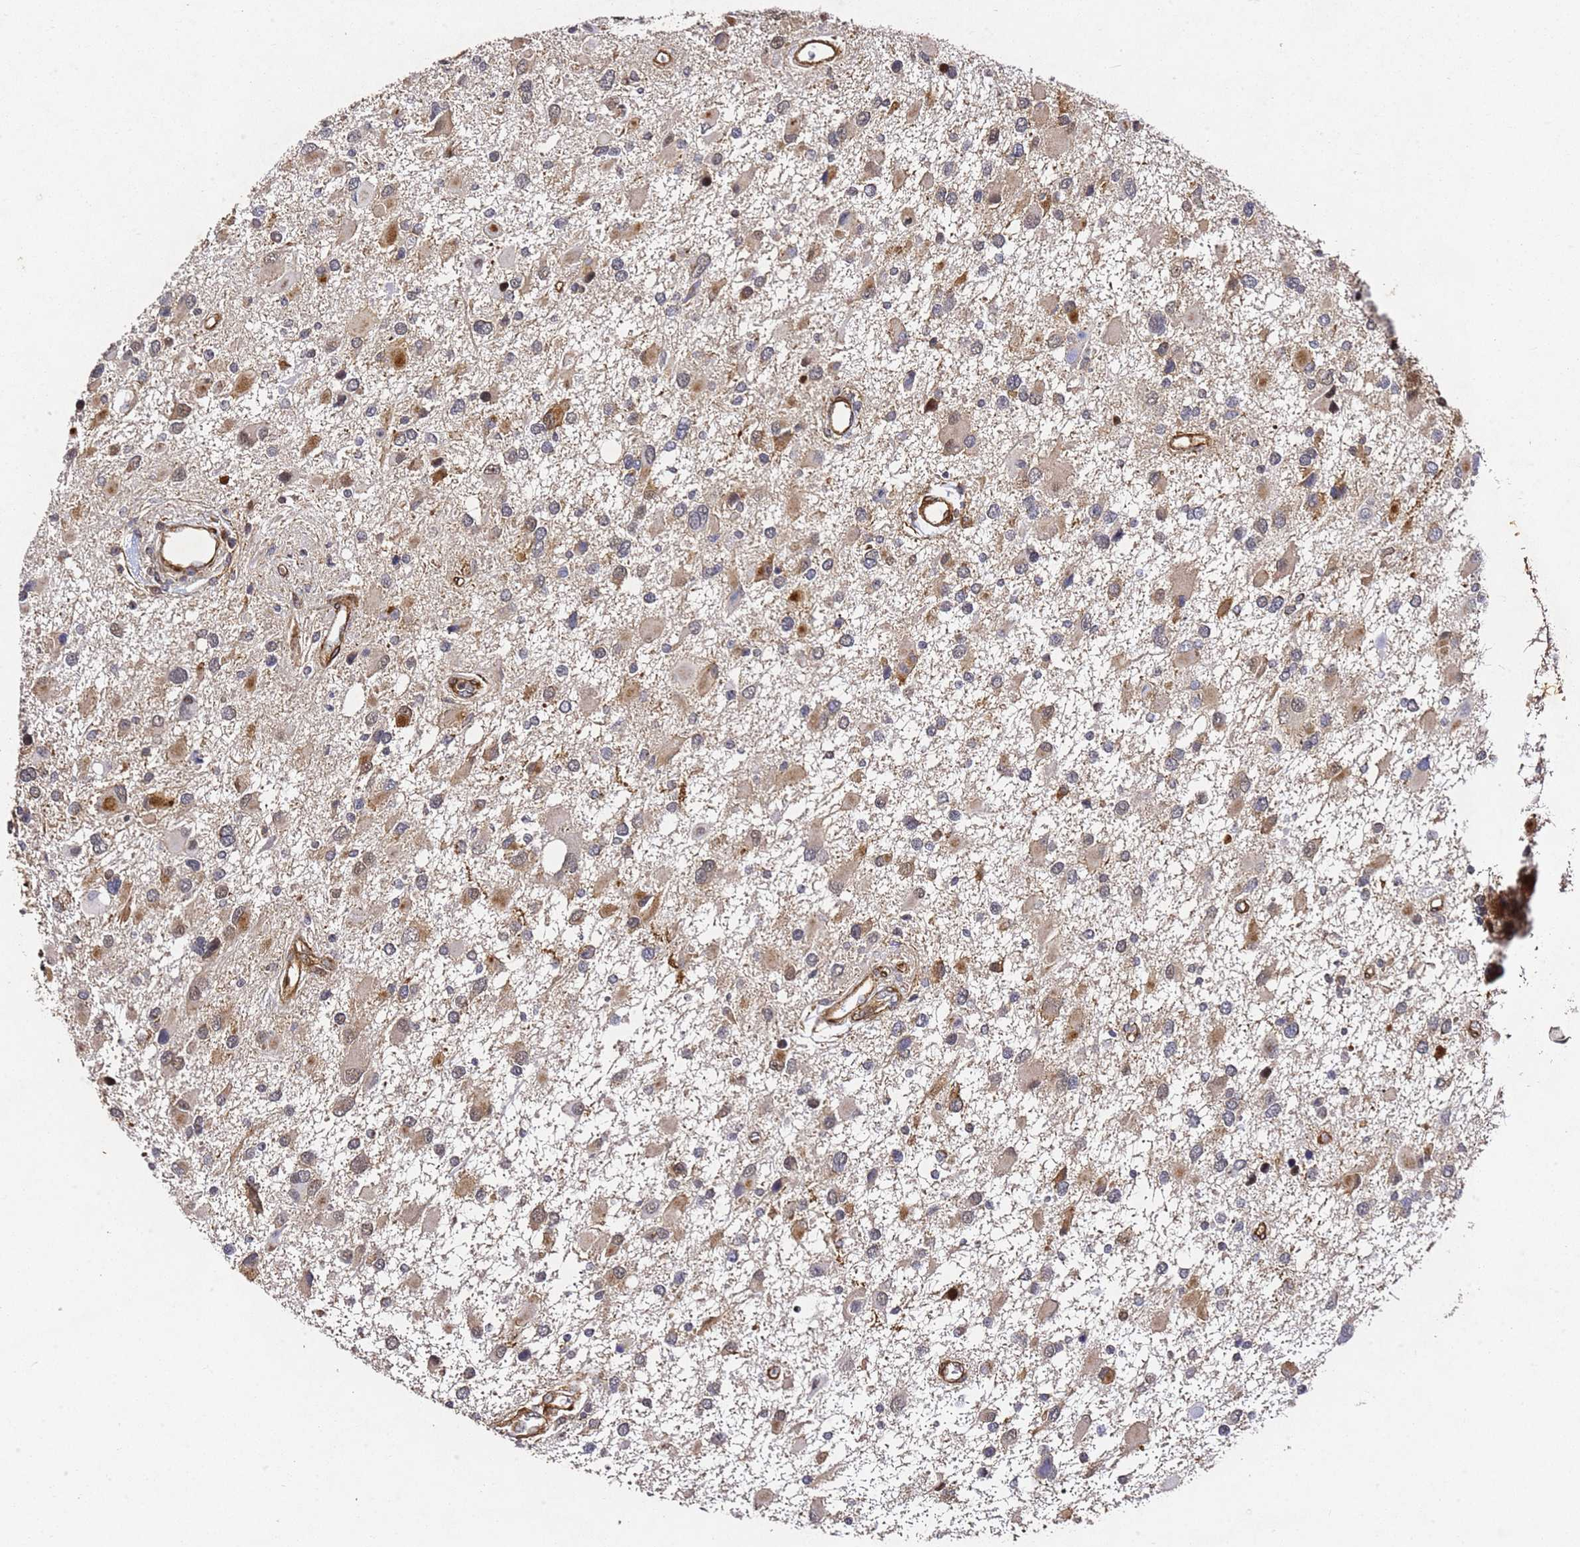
{"staining": {"intensity": "moderate", "quantity": "25%-75%", "location": "cytoplasmic/membranous"}, "tissue": "glioma", "cell_type": "Tumor cells", "image_type": "cancer", "snomed": [{"axis": "morphology", "description": "Glioma, malignant, High grade"}, {"axis": "topography", "description": "Brain"}], "caption": "This is a photomicrograph of immunohistochemistry (IHC) staining of glioma, which shows moderate staining in the cytoplasmic/membranous of tumor cells.", "gene": "ZNF296", "patient": {"sex": "male", "age": 53}}